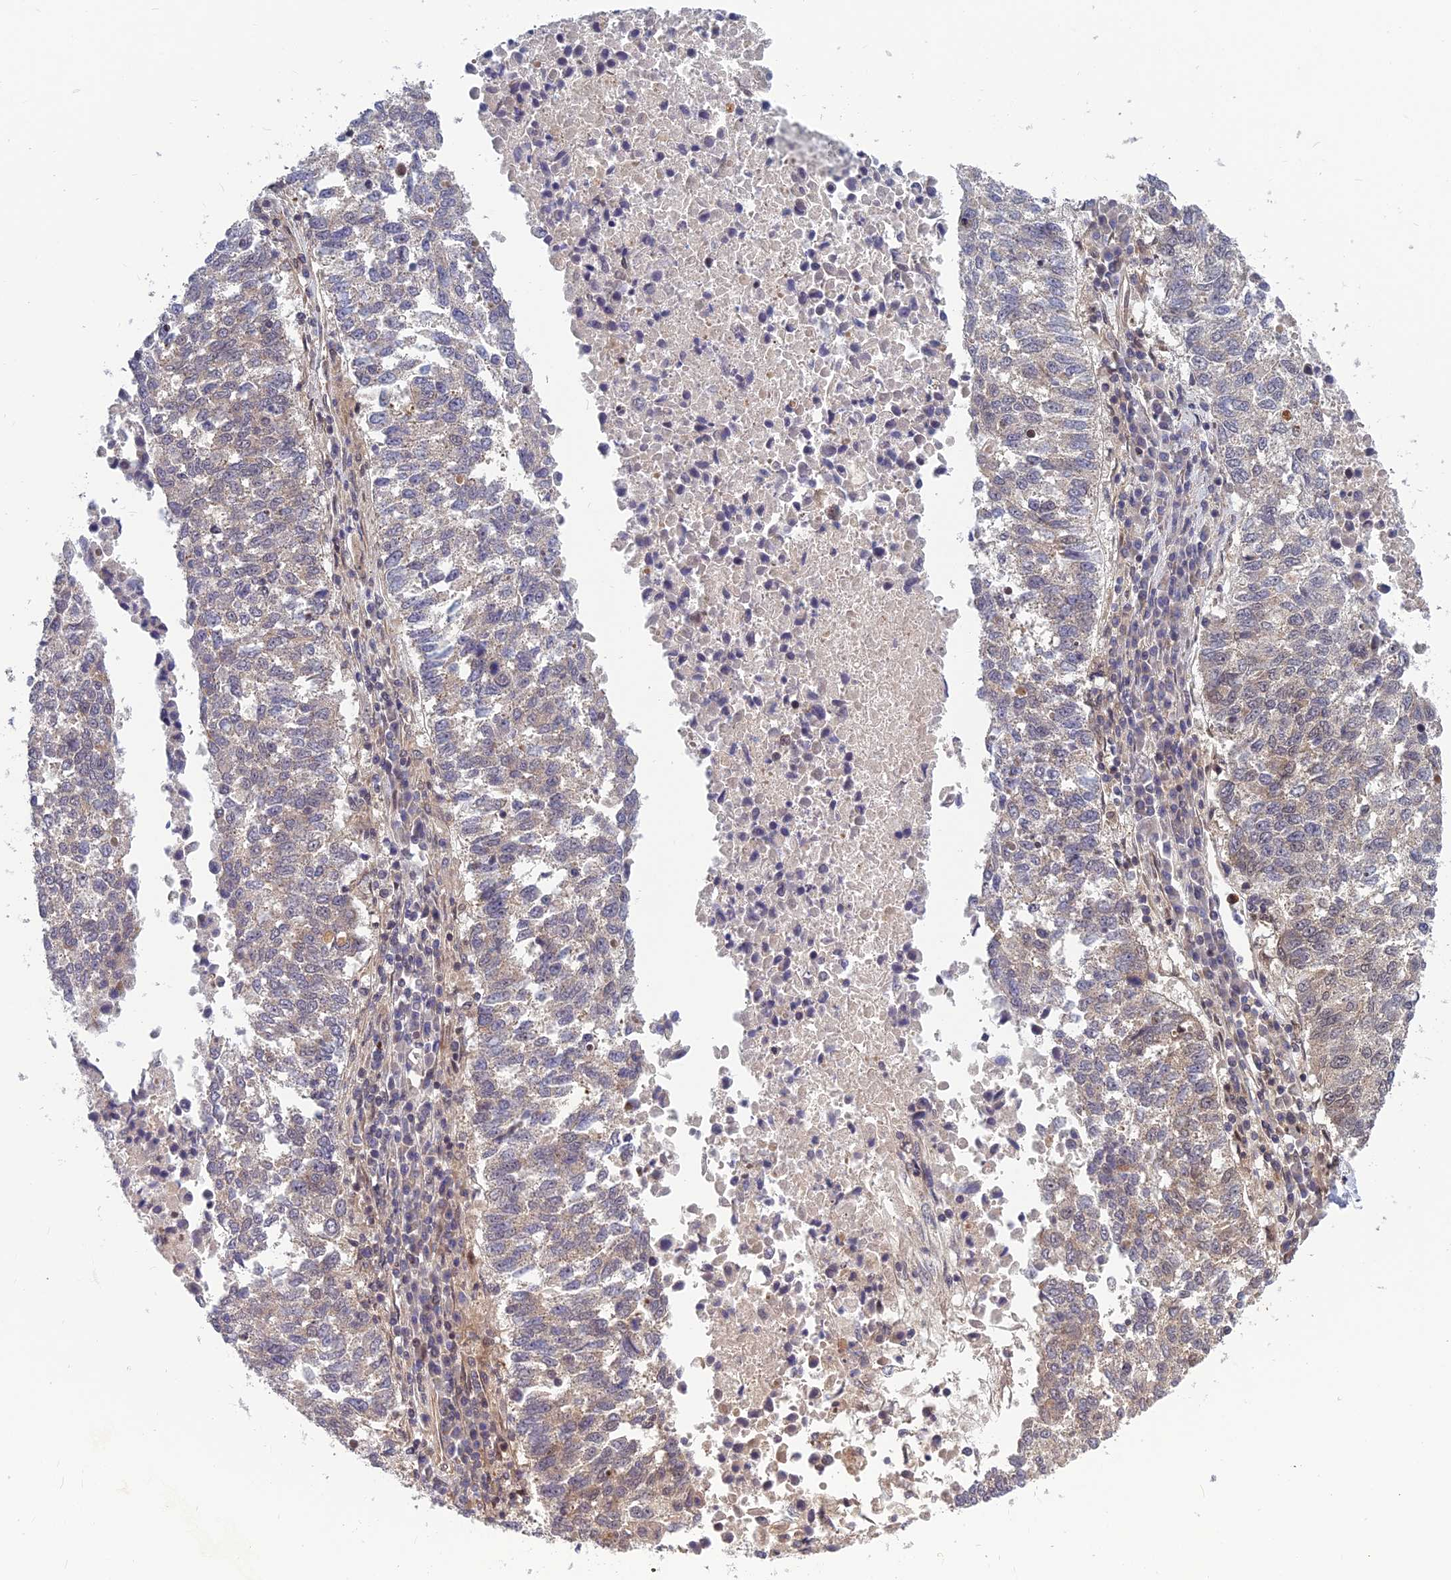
{"staining": {"intensity": "weak", "quantity": "25%-75%", "location": "cytoplasmic/membranous"}, "tissue": "lung cancer", "cell_type": "Tumor cells", "image_type": "cancer", "snomed": [{"axis": "morphology", "description": "Squamous cell carcinoma, NOS"}, {"axis": "topography", "description": "Lung"}], "caption": "Lung cancer stained with a brown dye exhibits weak cytoplasmic/membranous positive expression in about 25%-75% of tumor cells.", "gene": "COMMD2", "patient": {"sex": "male", "age": 73}}